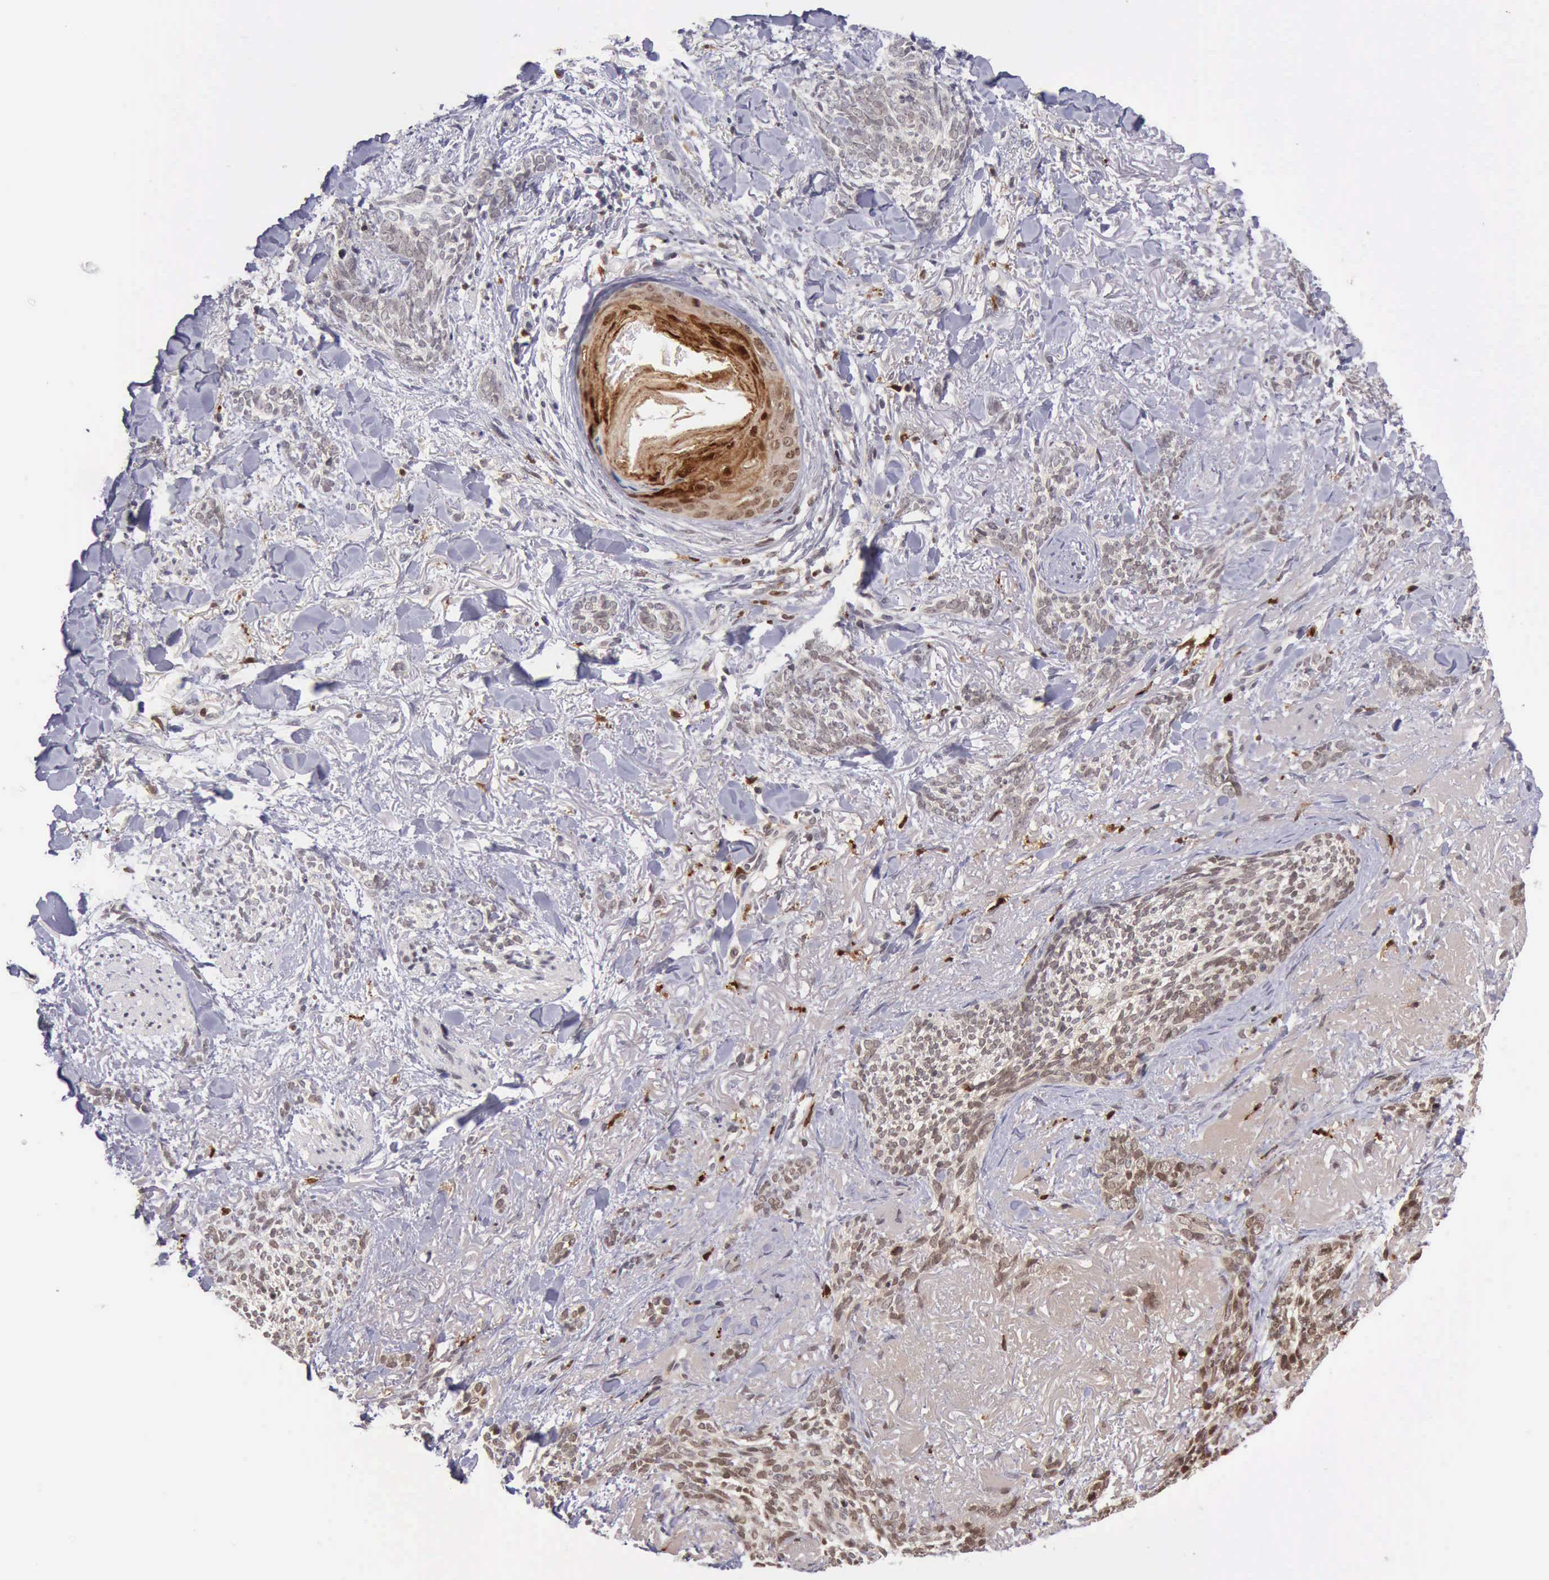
{"staining": {"intensity": "weak", "quantity": ">75%", "location": "cytoplasmic/membranous,nuclear"}, "tissue": "skin cancer", "cell_type": "Tumor cells", "image_type": "cancer", "snomed": [{"axis": "morphology", "description": "Basal cell carcinoma"}, {"axis": "topography", "description": "Skin"}], "caption": "Tumor cells show low levels of weak cytoplasmic/membranous and nuclear staining in approximately >75% of cells in human skin basal cell carcinoma. (DAB (3,3'-diaminobenzidine) IHC, brown staining for protein, blue staining for nuclei).", "gene": "CSTA", "patient": {"sex": "female", "age": 81}}